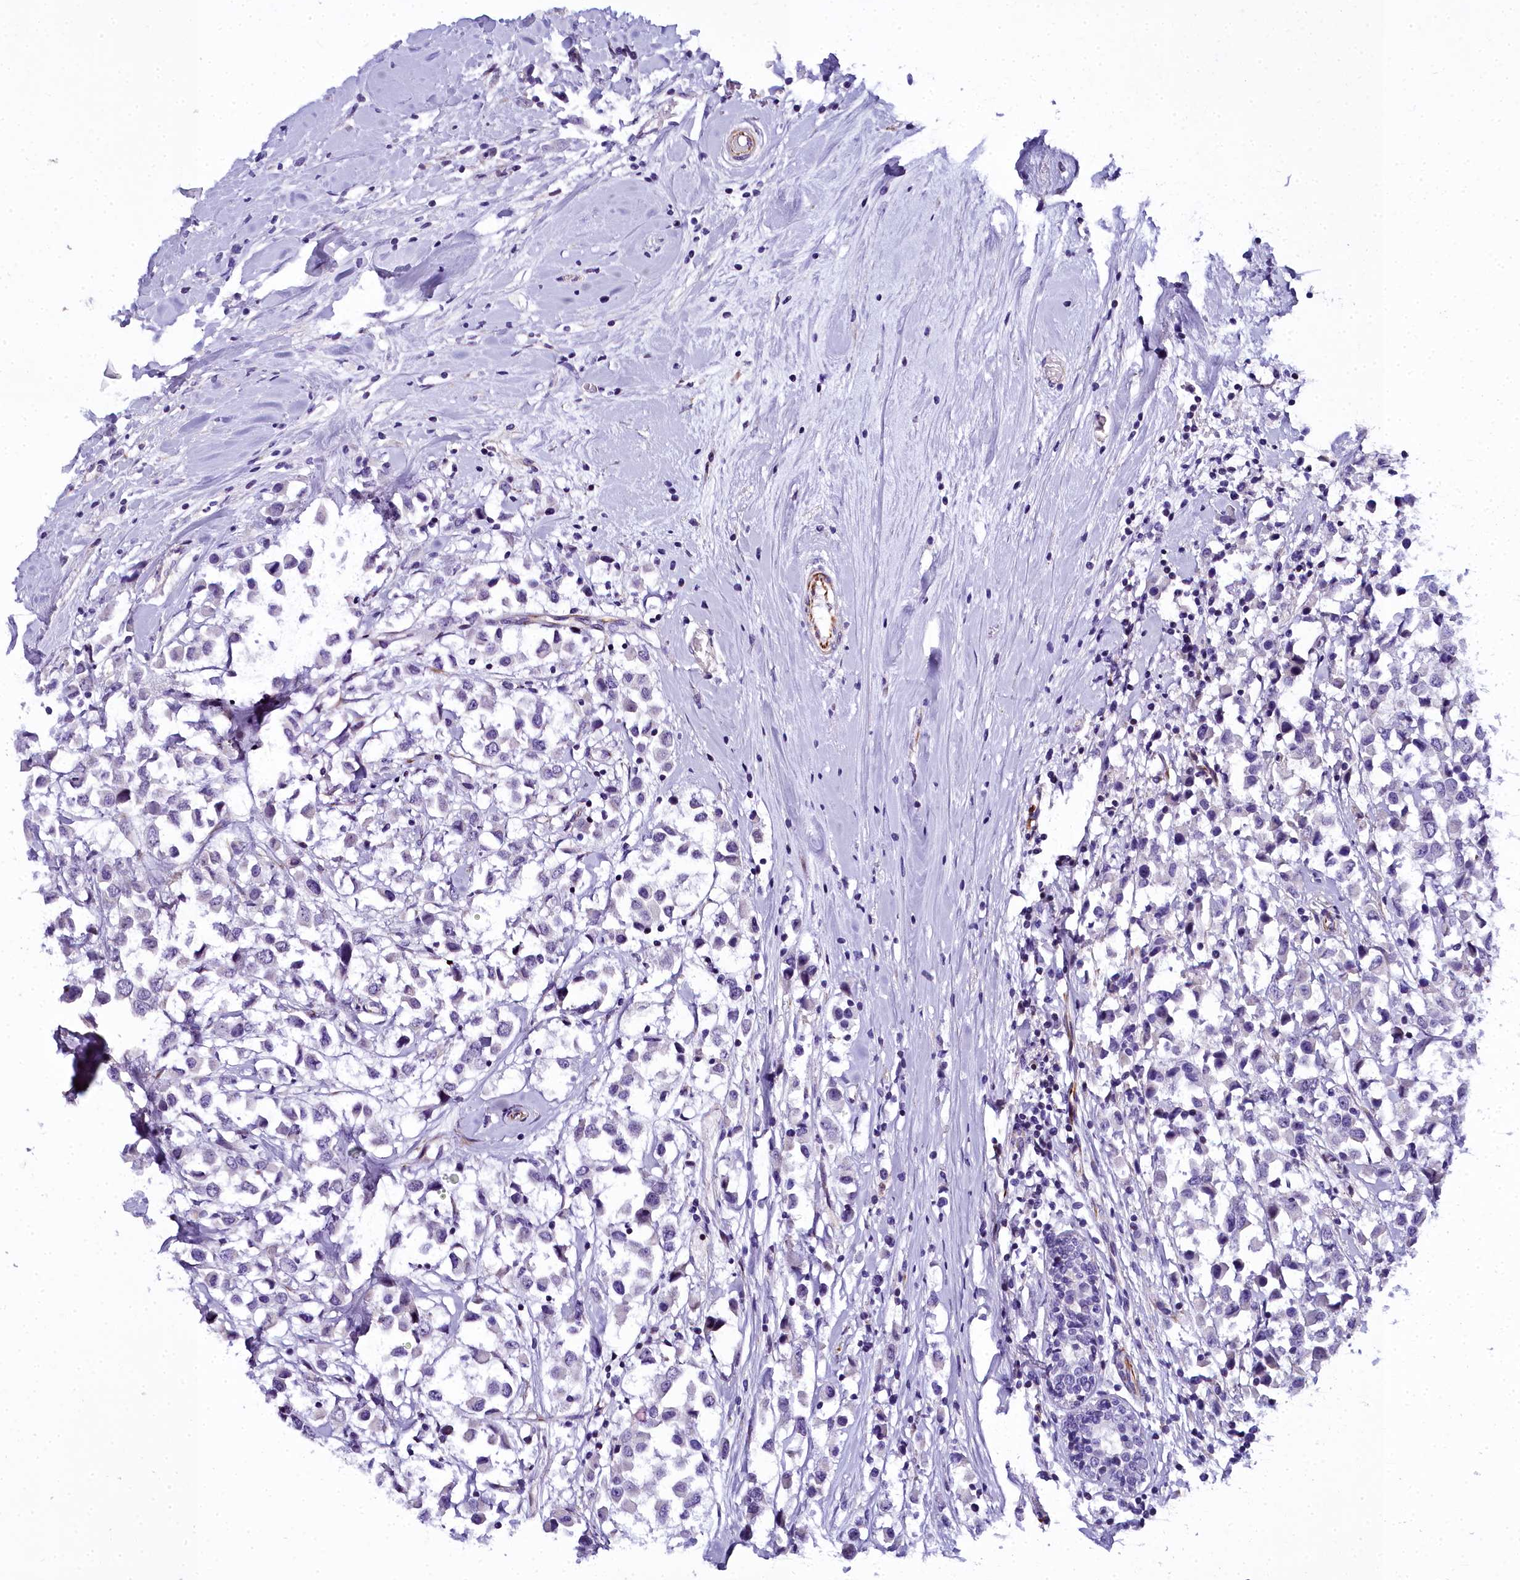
{"staining": {"intensity": "negative", "quantity": "none", "location": "none"}, "tissue": "breast cancer", "cell_type": "Tumor cells", "image_type": "cancer", "snomed": [{"axis": "morphology", "description": "Duct carcinoma"}, {"axis": "topography", "description": "Breast"}], "caption": "Tumor cells show no significant protein expression in breast cancer.", "gene": "TIMM22", "patient": {"sex": "female", "age": 61}}